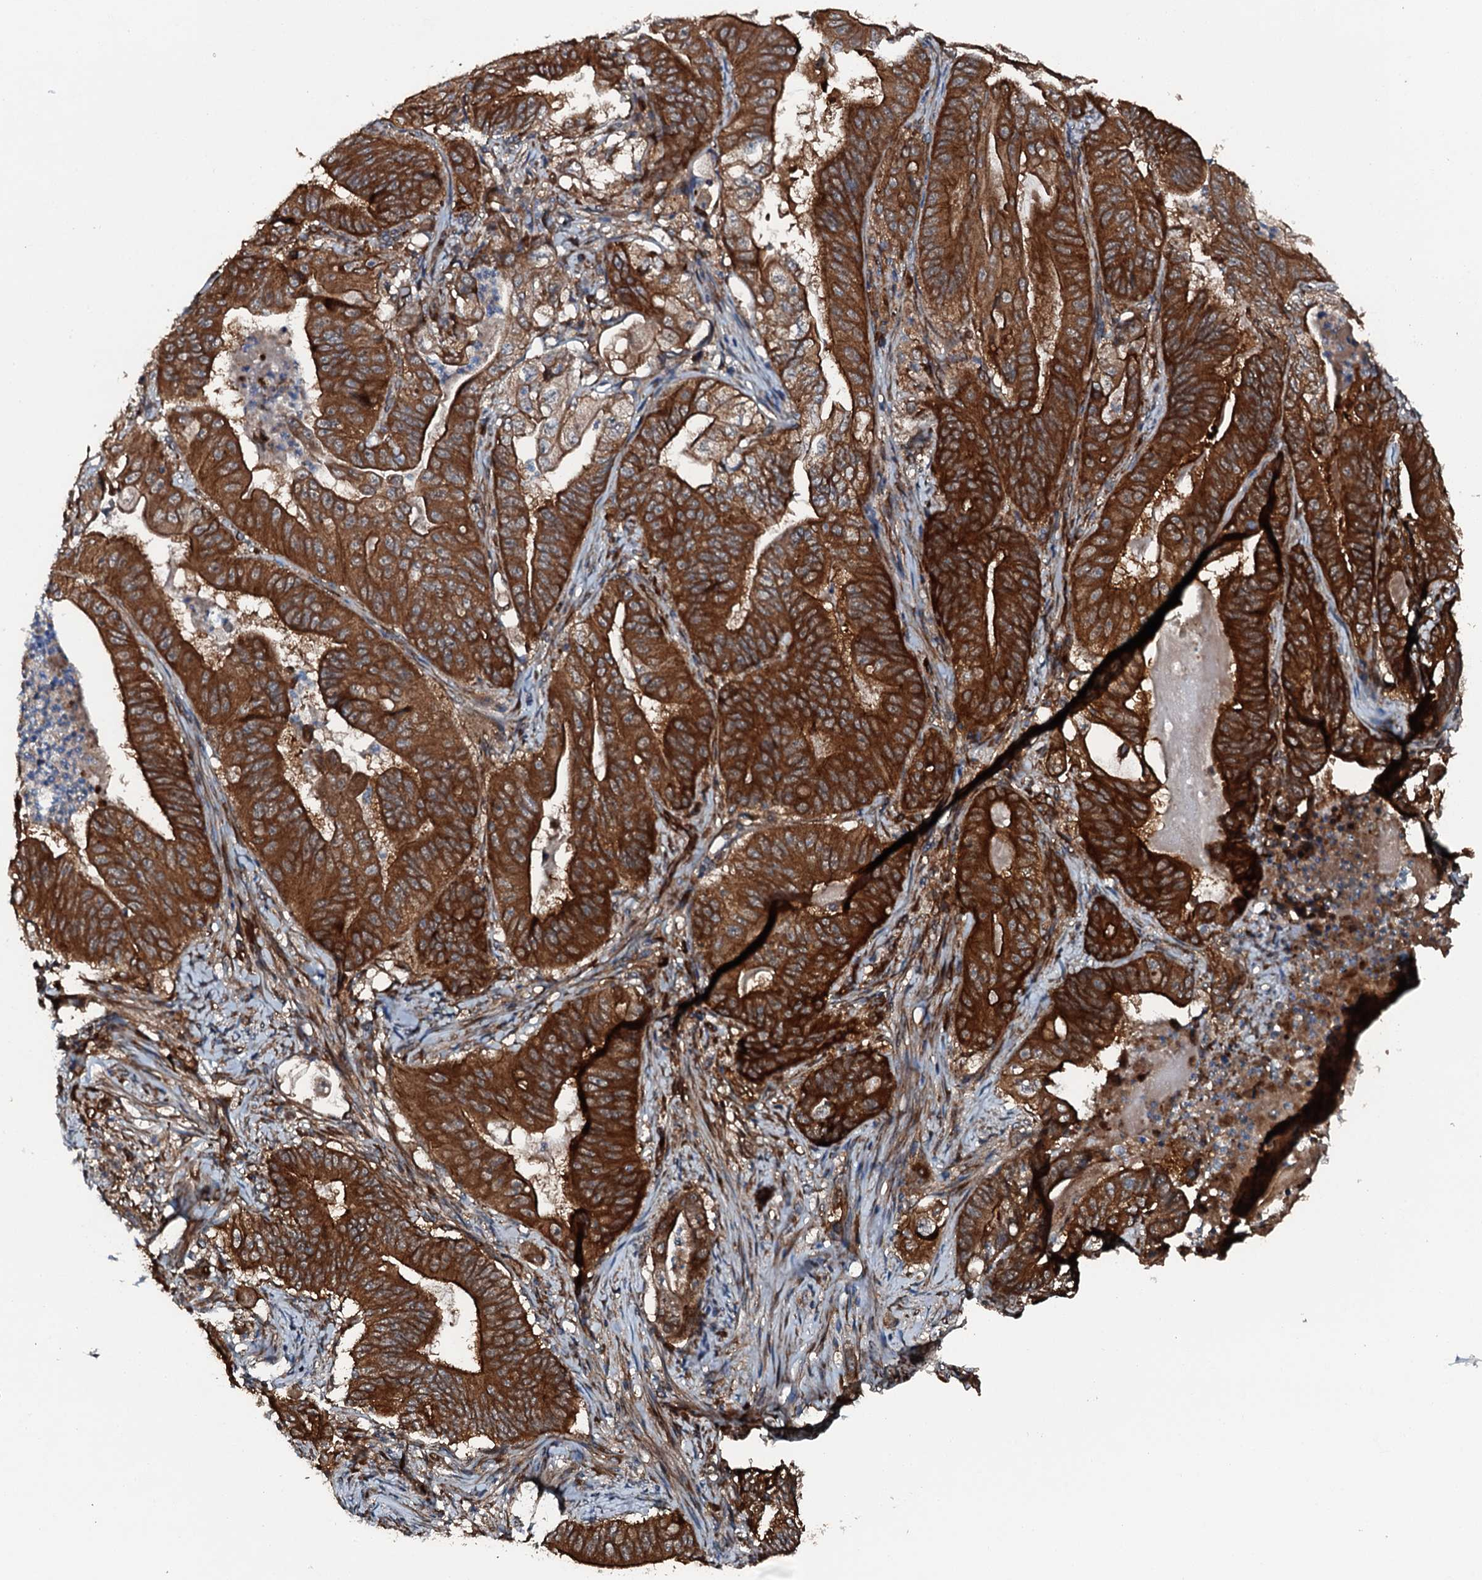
{"staining": {"intensity": "strong", "quantity": ">75%", "location": "cytoplasmic/membranous"}, "tissue": "stomach cancer", "cell_type": "Tumor cells", "image_type": "cancer", "snomed": [{"axis": "morphology", "description": "Adenocarcinoma, NOS"}, {"axis": "topography", "description": "Stomach"}], "caption": "High-magnification brightfield microscopy of adenocarcinoma (stomach) stained with DAB (brown) and counterstained with hematoxylin (blue). tumor cells exhibit strong cytoplasmic/membranous expression is identified in approximately>75% of cells.", "gene": "FLYWCH1", "patient": {"sex": "female", "age": 73}}